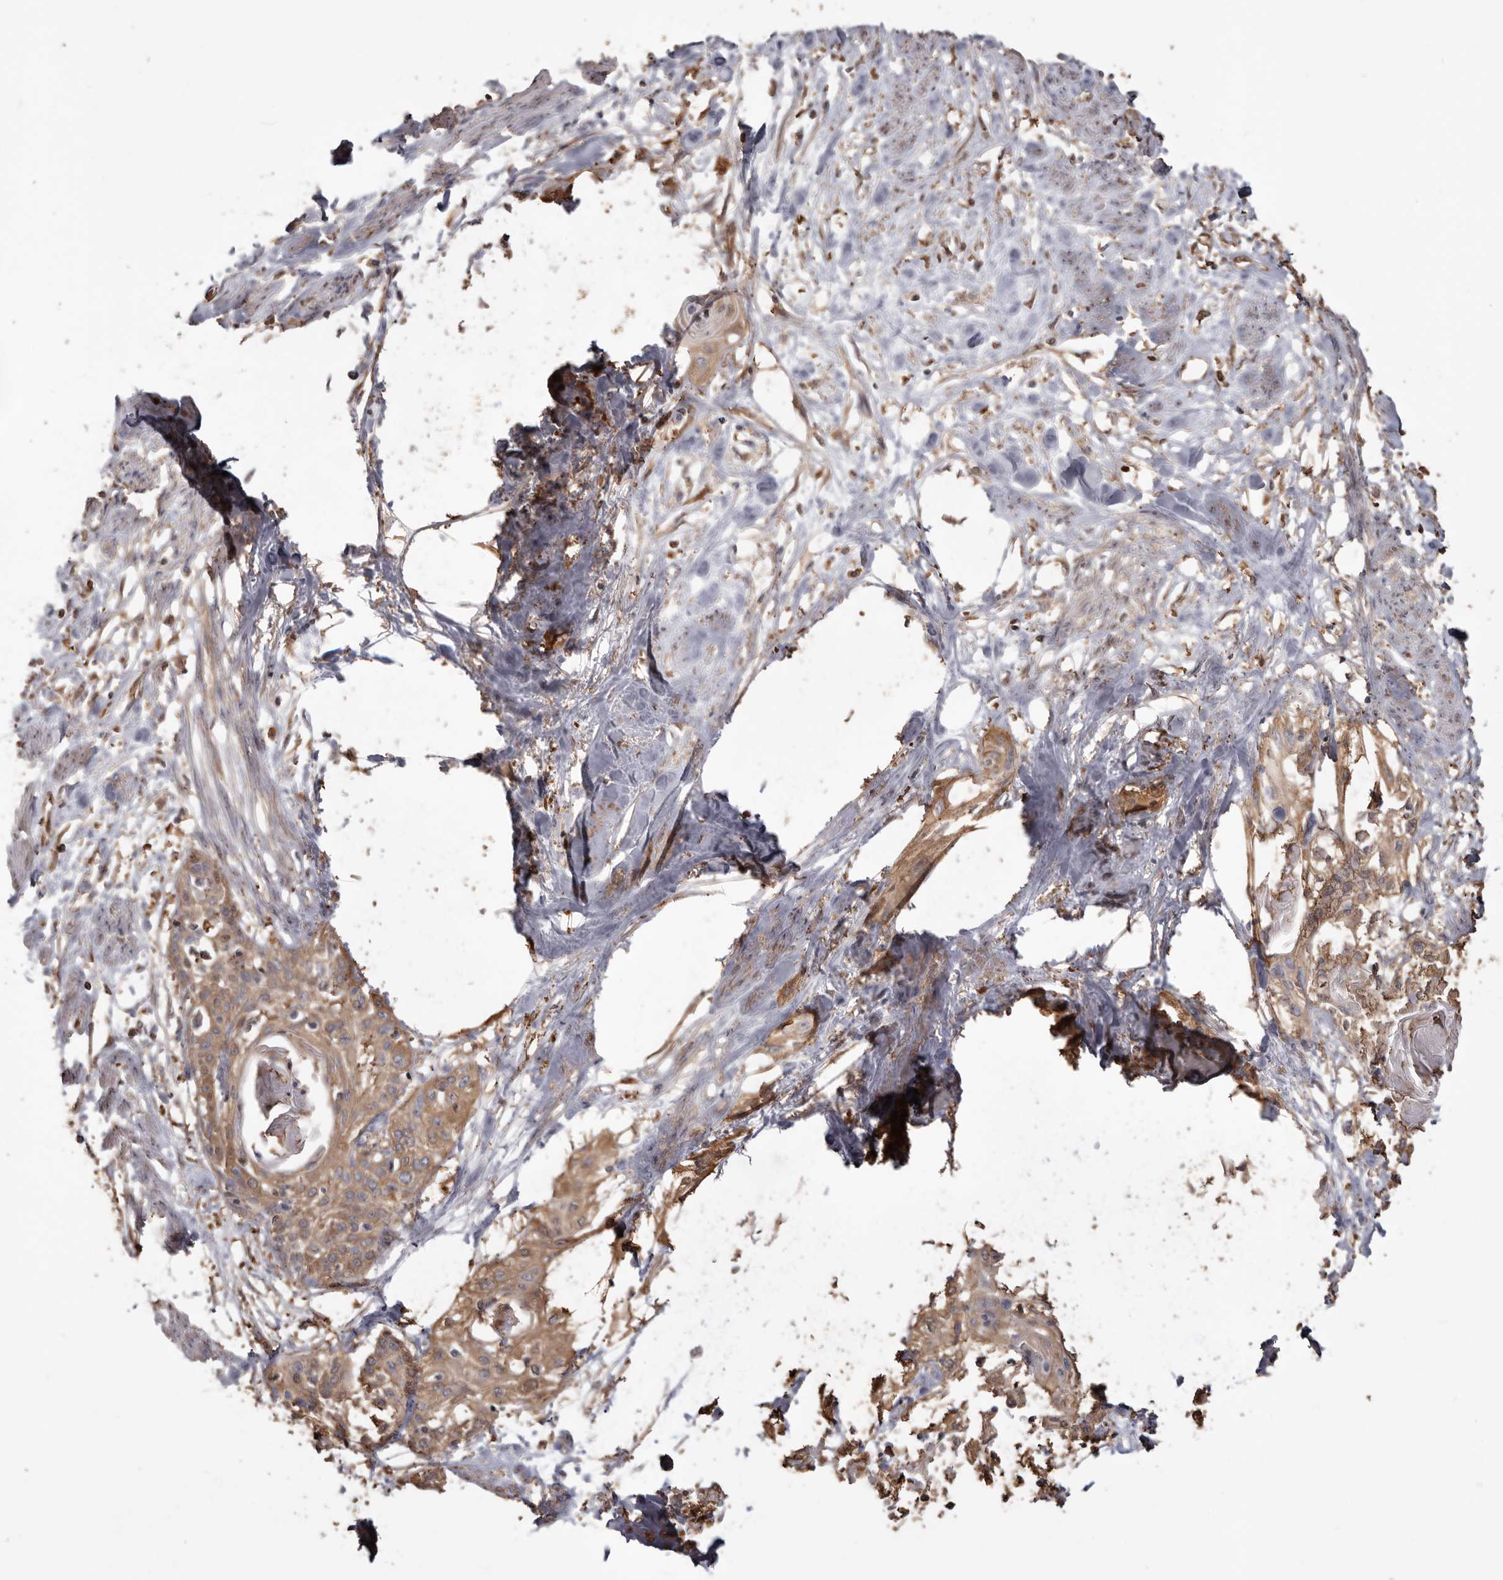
{"staining": {"intensity": "moderate", "quantity": ">75%", "location": "cytoplasmic/membranous"}, "tissue": "cervical cancer", "cell_type": "Tumor cells", "image_type": "cancer", "snomed": [{"axis": "morphology", "description": "Squamous cell carcinoma, NOS"}, {"axis": "topography", "description": "Cervix"}], "caption": "Brown immunohistochemical staining in human squamous cell carcinoma (cervical) shows moderate cytoplasmic/membranous staining in approximately >75% of tumor cells.", "gene": "PKM", "patient": {"sex": "female", "age": 57}}